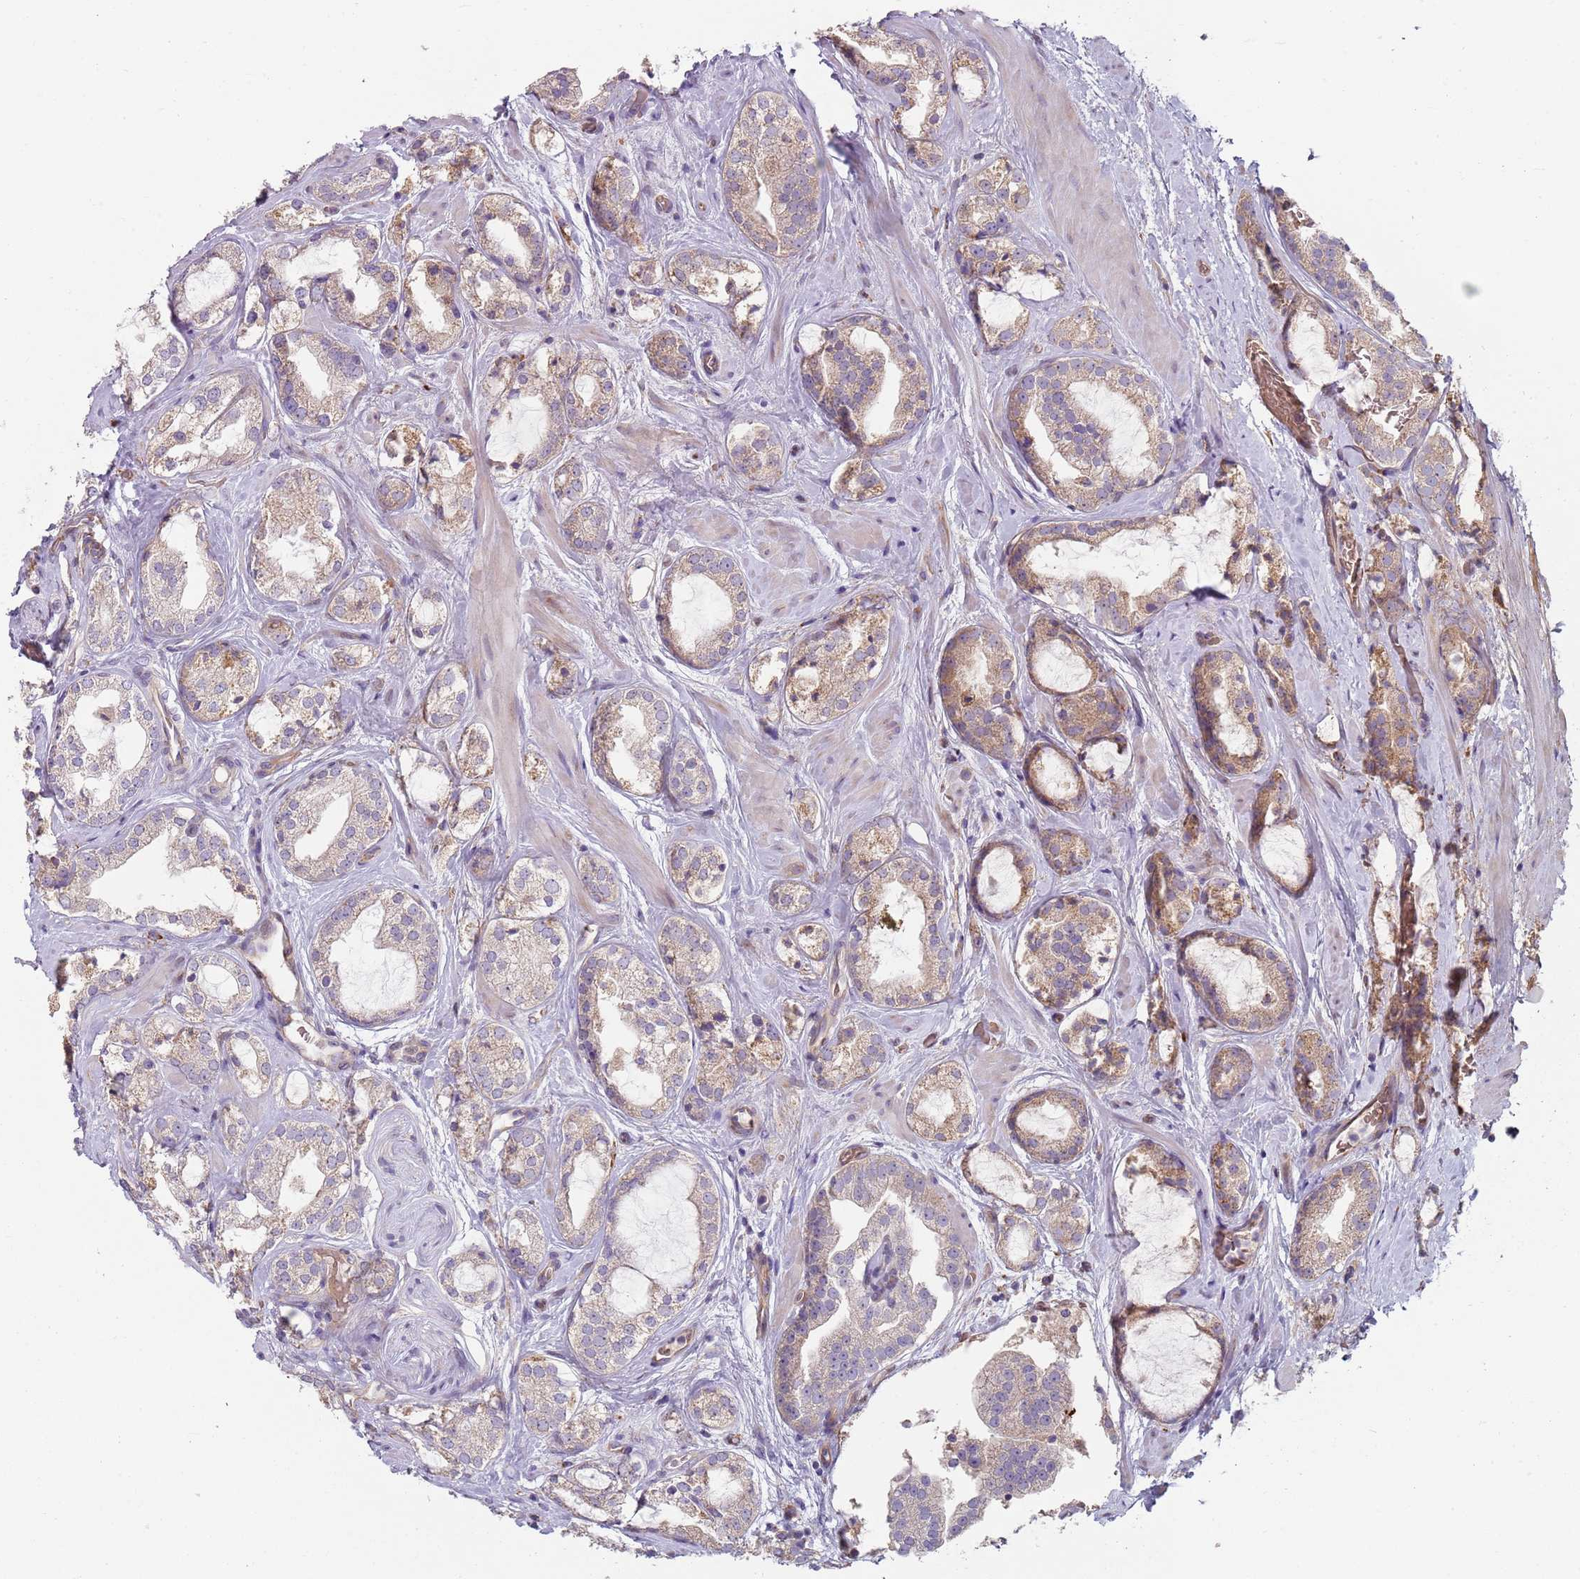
{"staining": {"intensity": "moderate", "quantity": "<25%", "location": "cytoplasmic/membranous"}, "tissue": "prostate cancer", "cell_type": "Tumor cells", "image_type": "cancer", "snomed": [{"axis": "morphology", "description": "Adenocarcinoma, High grade"}, {"axis": "topography", "description": "Prostate"}], "caption": "High-grade adenocarcinoma (prostate) tissue reveals moderate cytoplasmic/membranous expression in approximately <25% of tumor cells (IHC, brightfield microscopy, high magnification).", "gene": "SPATA2", "patient": {"sex": "male", "age": 64}}